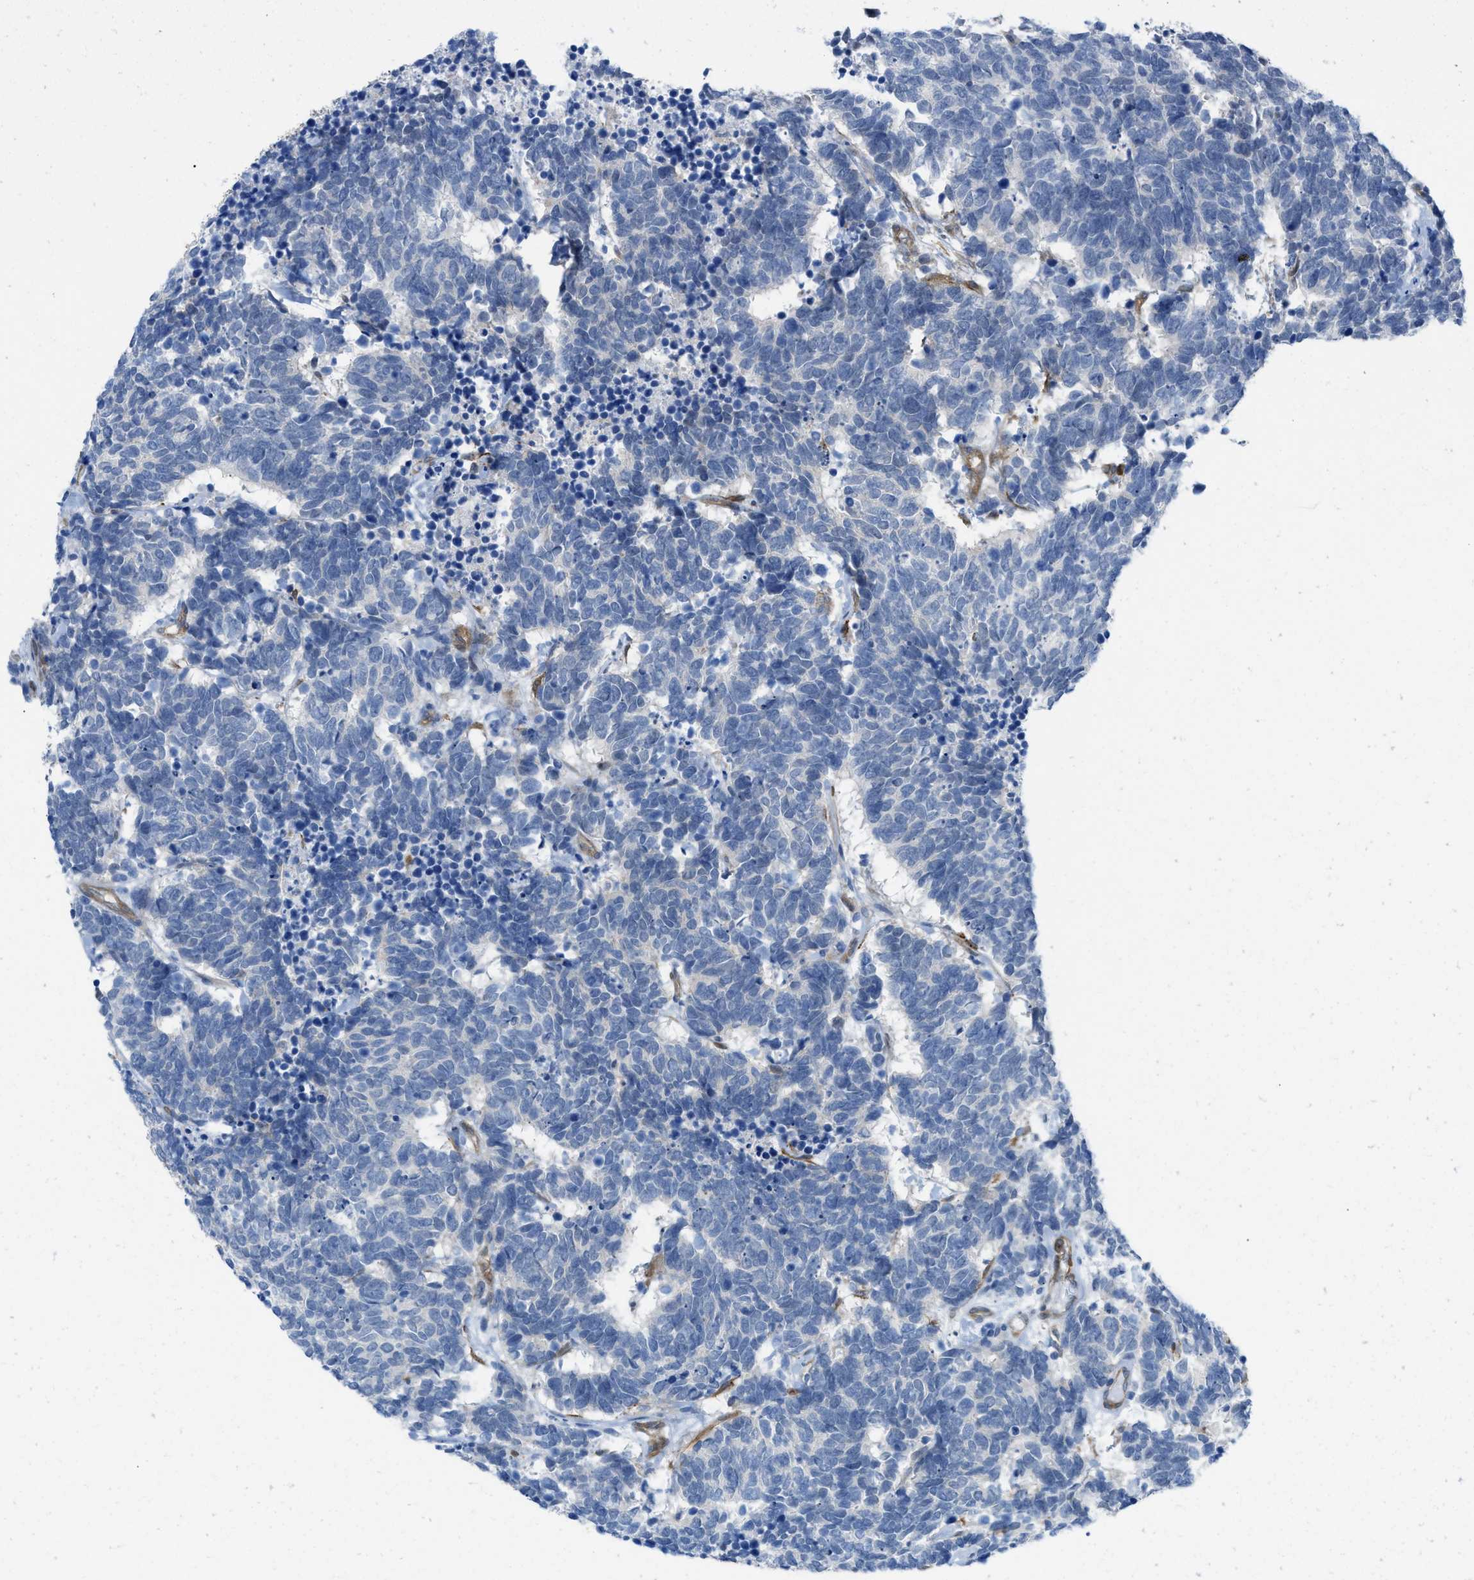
{"staining": {"intensity": "negative", "quantity": "none", "location": "none"}, "tissue": "carcinoid", "cell_type": "Tumor cells", "image_type": "cancer", "snomed": [{"axis": "morphology", "description": "Carcinoma, NOS"}, {"axis": "morphology", "description": "Carcinoid, malignant, NOS"}, {"axis": "topography", "description": "Urinary bladder"}], "caption": "The IHC micrograph has no significant positivity in tumor cells of carcinoid tissue.", "gene": "PDLIM5", "patient": {"sex": "male", "age": 57}}